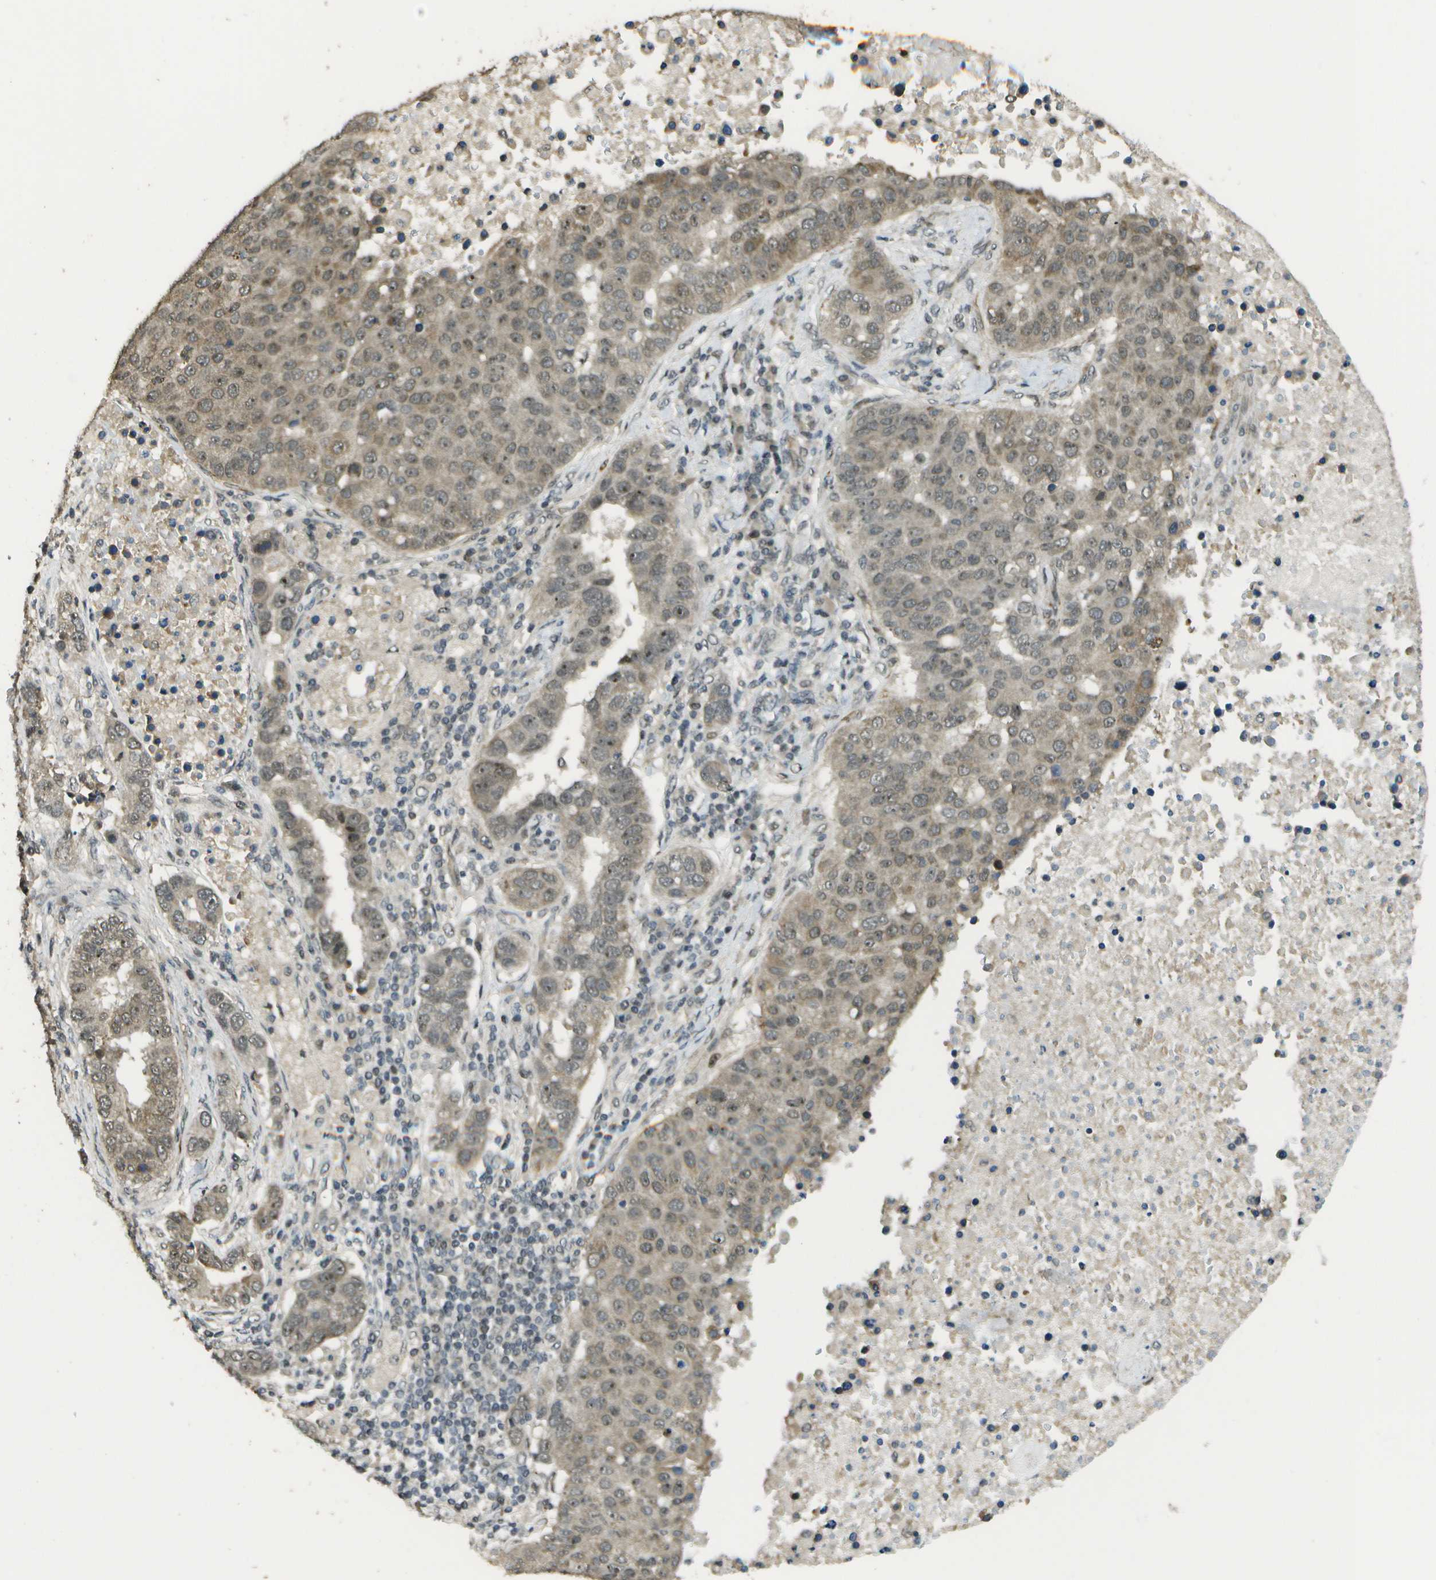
{"staining": {"intensity": "weak", "quantity": ">75%", "location": "cytoplasmic/membranous,nuclear"}, "tissue": "pancreatic cancer", "cell_type": "Tumor cells", "image_type": "cancer", "snomed": [{"axis": "morphology", "description": "Adenocarcinoma, NOS"}, {"axis": "topography", "description": "Pancreas"}], "caption": "Human pancreatic cancer (adenocarcinoma) stained for a protein (brown) shows weak cytoplasmic/membranous and nuclear positive positivity in approximately >75% of tumor cells.", "gene": "KAT5", "patient": {"sex": "female", "age": 61}}